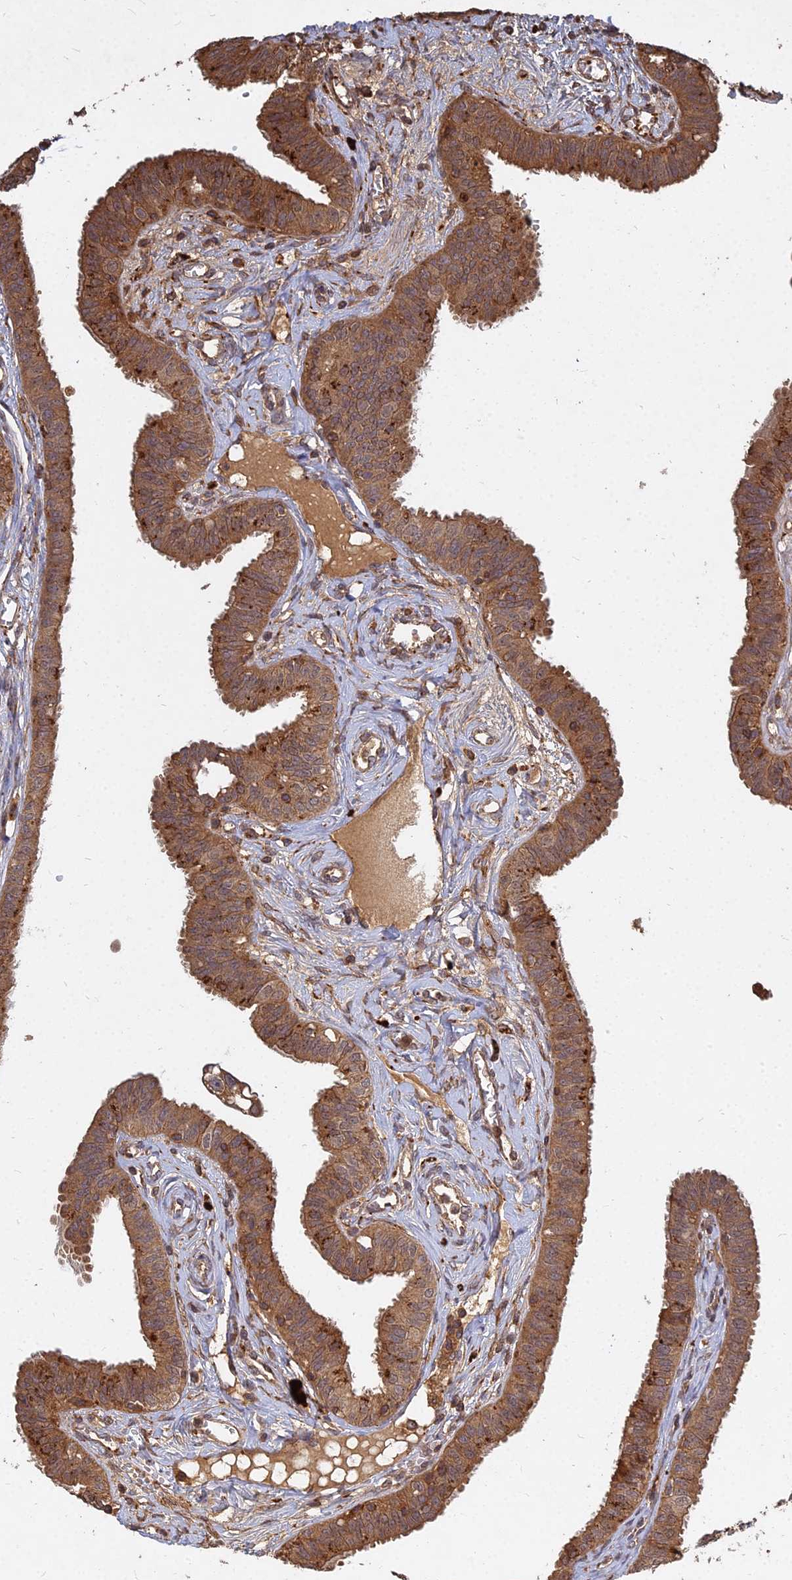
{"staining": {"intensity": "moderate", "quantity": ">75%", "location": "cytoplasmic/membranous"}, "tissue": "fallopian tube", "cell_type": "Glandular cells", "image_type": "normal", "snomed": [{"axis": "morphology", "description": "Normal tissue, NOS"}, {"axis": "morphology", "description": "Carcinoma, NOS"}, {"axis": "topography", "description": "Fallopian tube"}, {"axis": "topography", "description": "Ovary"}], "caption": "Immunohistochemical staining of unremarkable fallopian tube displays >75% levels of moderate cytoplasmic/membranous protein staining in approximately >75% of glandular cells. Immunohistochemistry stains the protein of interest in brown and the nuclei are stained blue.", "gene": "UBE2W", "patient": {"sex": "female", "age": 59}}